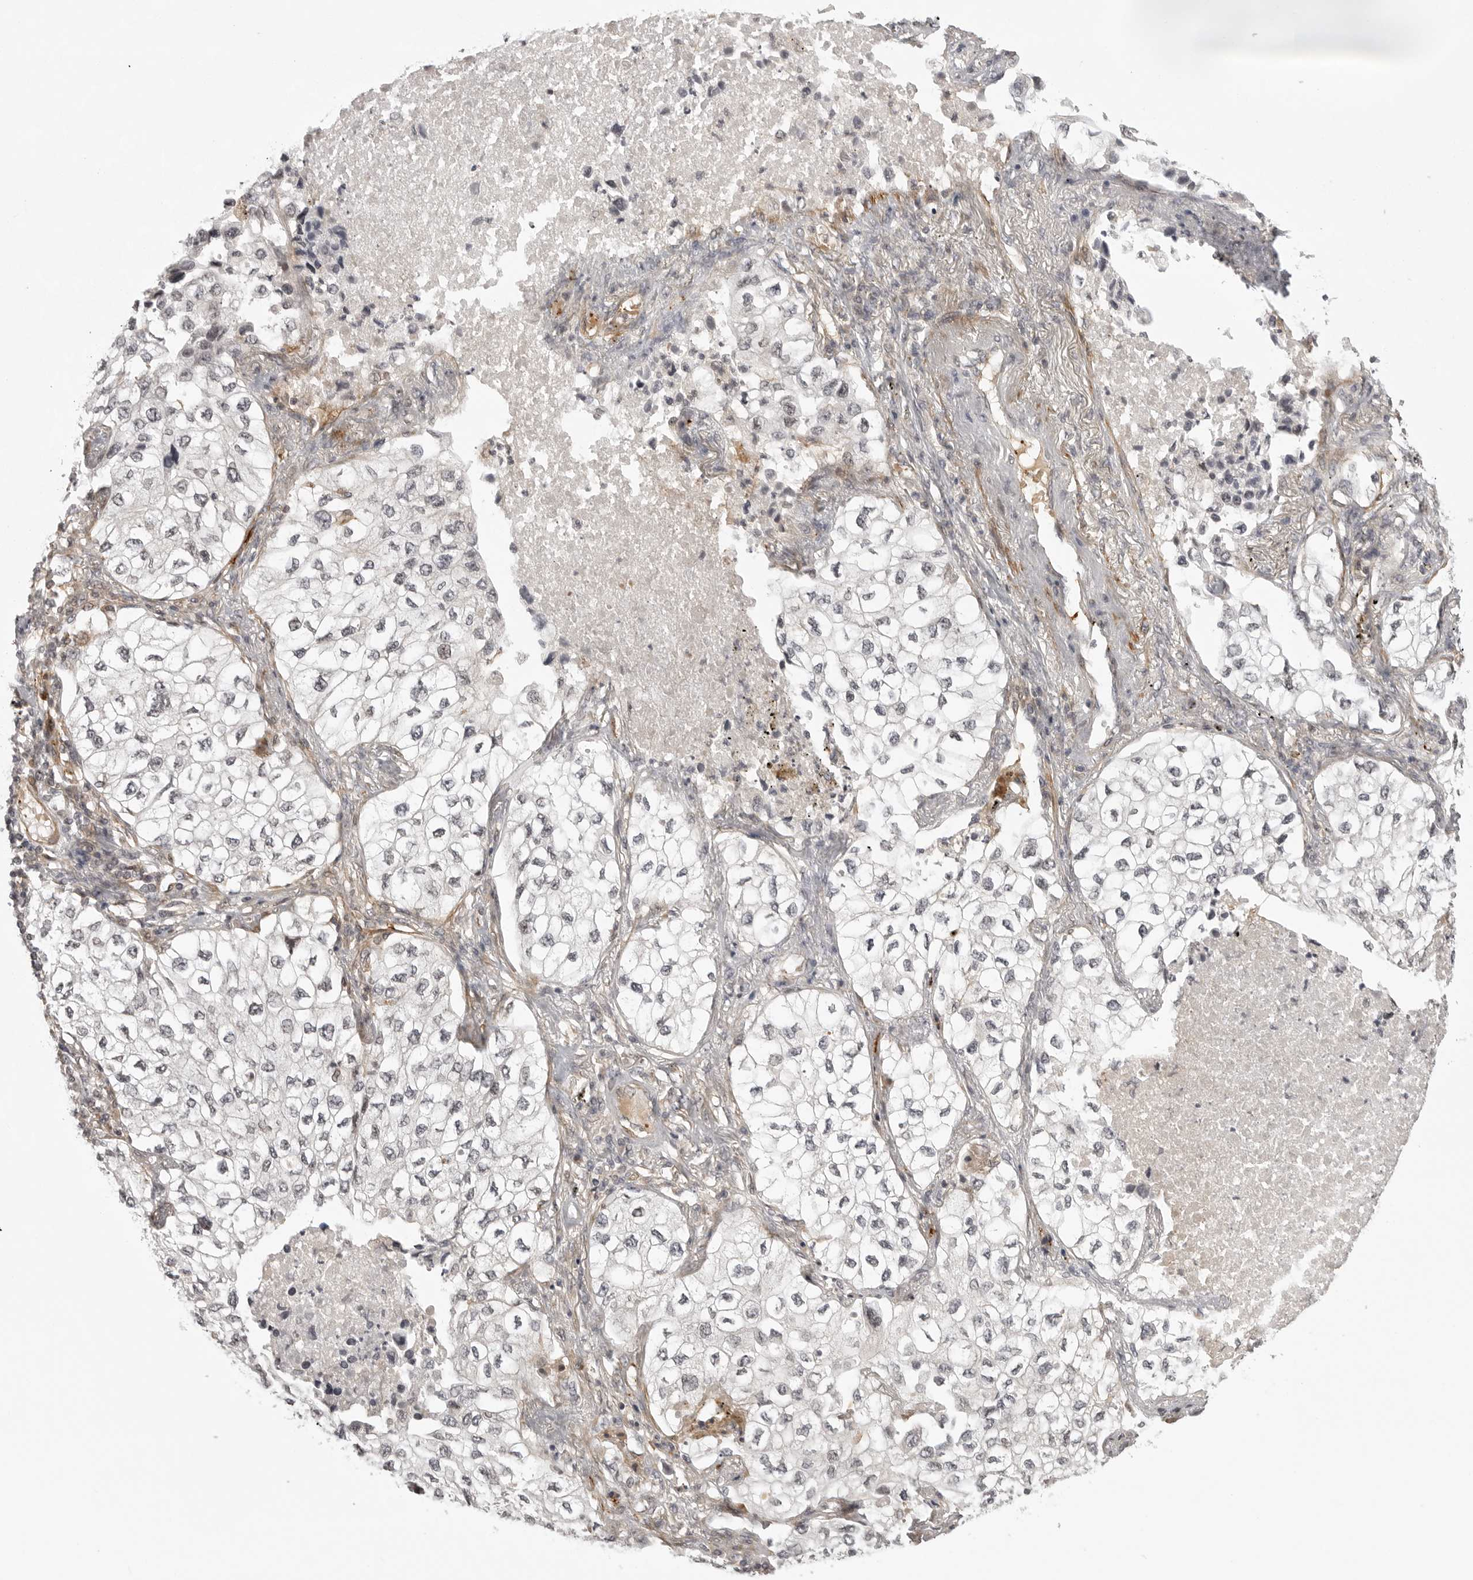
{"staining": {"intensity": "negative", "quantity": "none", "location": "none"}, "tissue": "lung cancer", "cell_type": "Tumor cells", "image_type": "cancer", "snomed": [{"axis": "morphology", "description": "Adenocarcinoma, NOS"}, {"axis": "topography", "description": "Lung"}], "caption": "Immunohistochemistry photomicrograph of neoplastic tissue: adenocarcinoma (lung) stained with DAB reveals no significant protein expression in tumor cells.", "gene": "TUT4", "patient": {"sex": "male", "age": 63}}